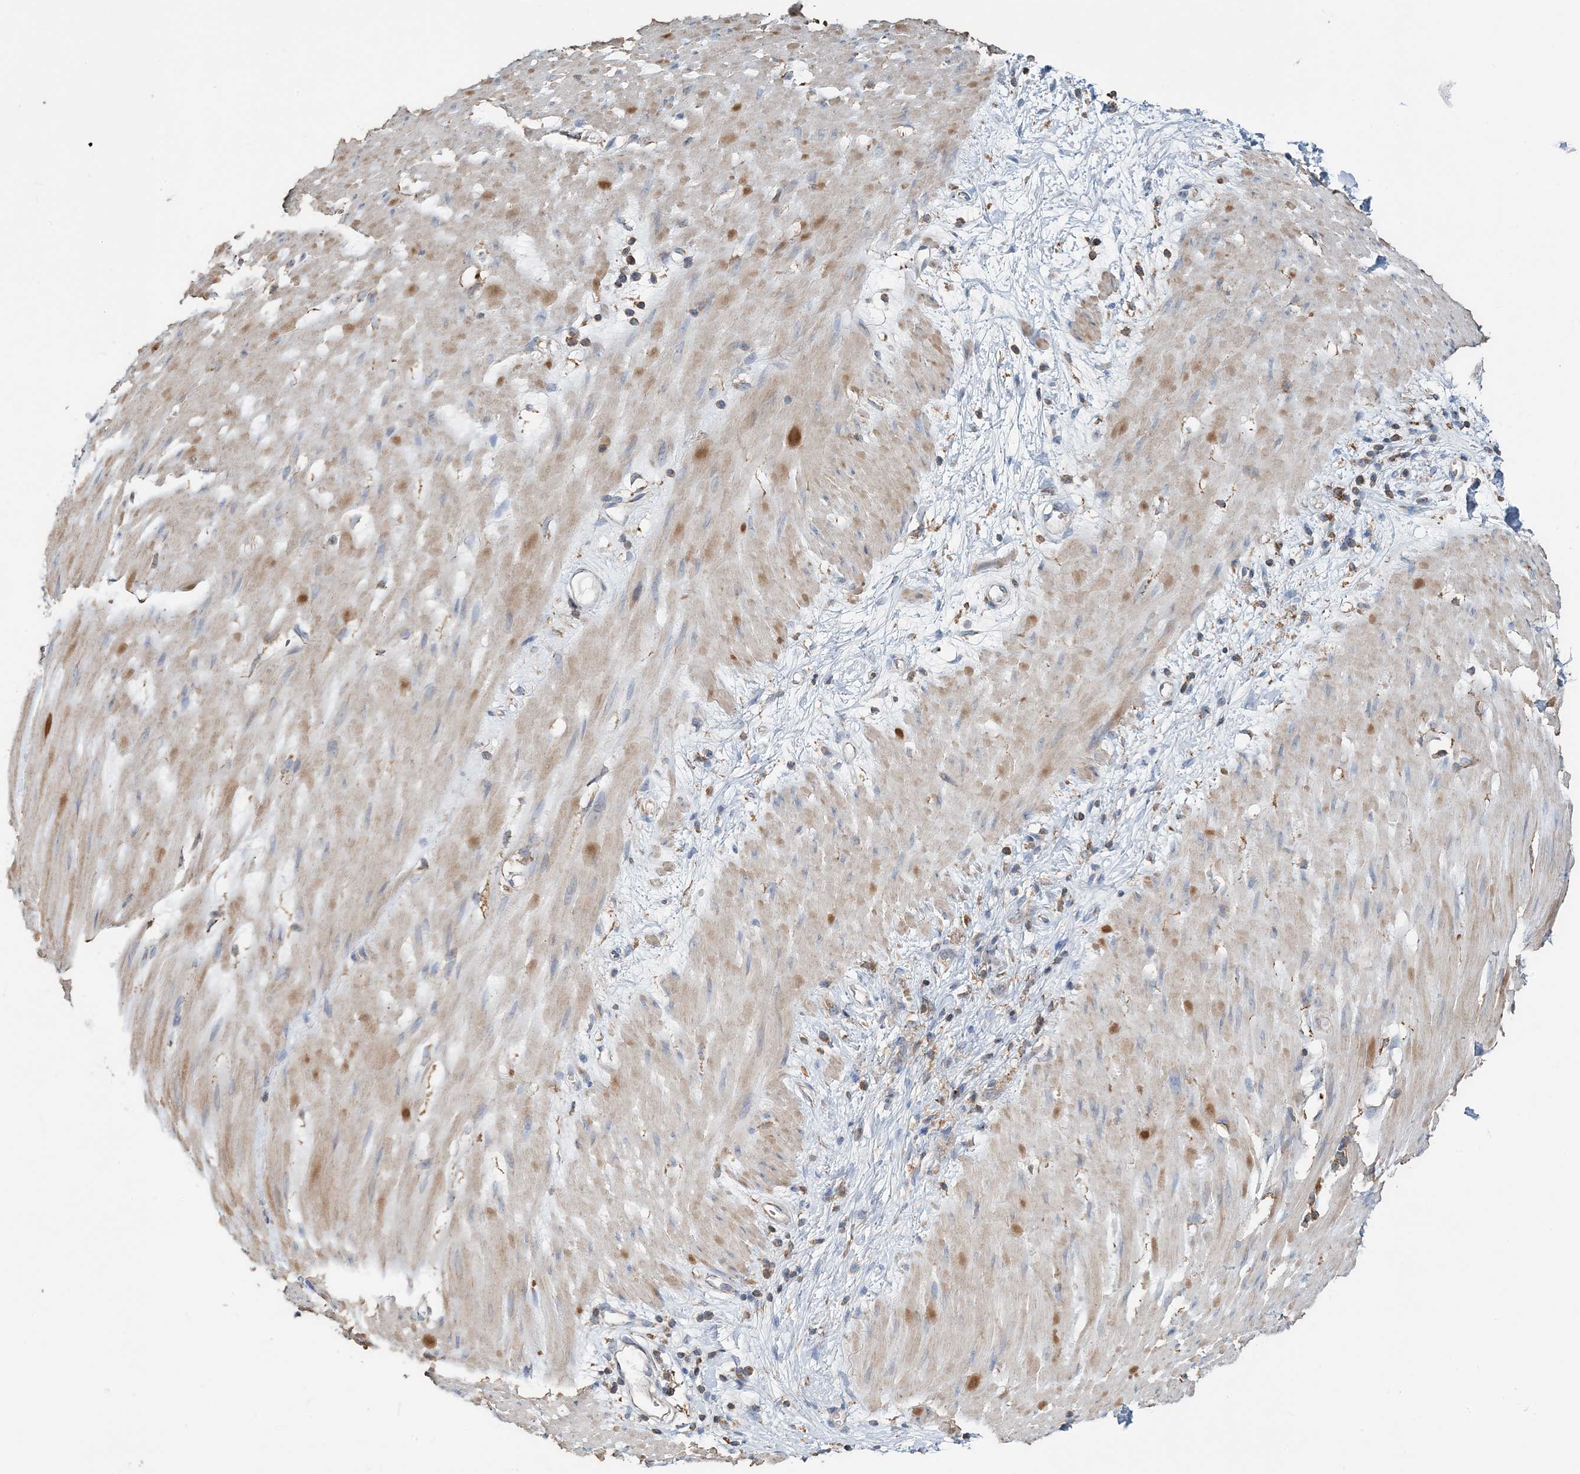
{"staining": {"intensity": "weak", "quantity": "25%-75%", "location": "cytoplasmic/membranous"}, "tissue": "stomach cancer", "cell_type": "Tumor cells", "image_type": "cancer", "snomed": [{"axis": "morphology", "description": "Adenocarcinoma, NOS"}, {"axis": "topography", "description": "Stomach"}], "caption": "Brown immunohistochemical staining in adenocarcinoma (stomach) demonstrates weak cytoplasmic/membranous staining in about 25%-75% of tumor cells. (Brightfield microscopy of DAB IHC at high magnification).", "gene": "TMLHE", "patient": {"sex": "female", "age": 76}}